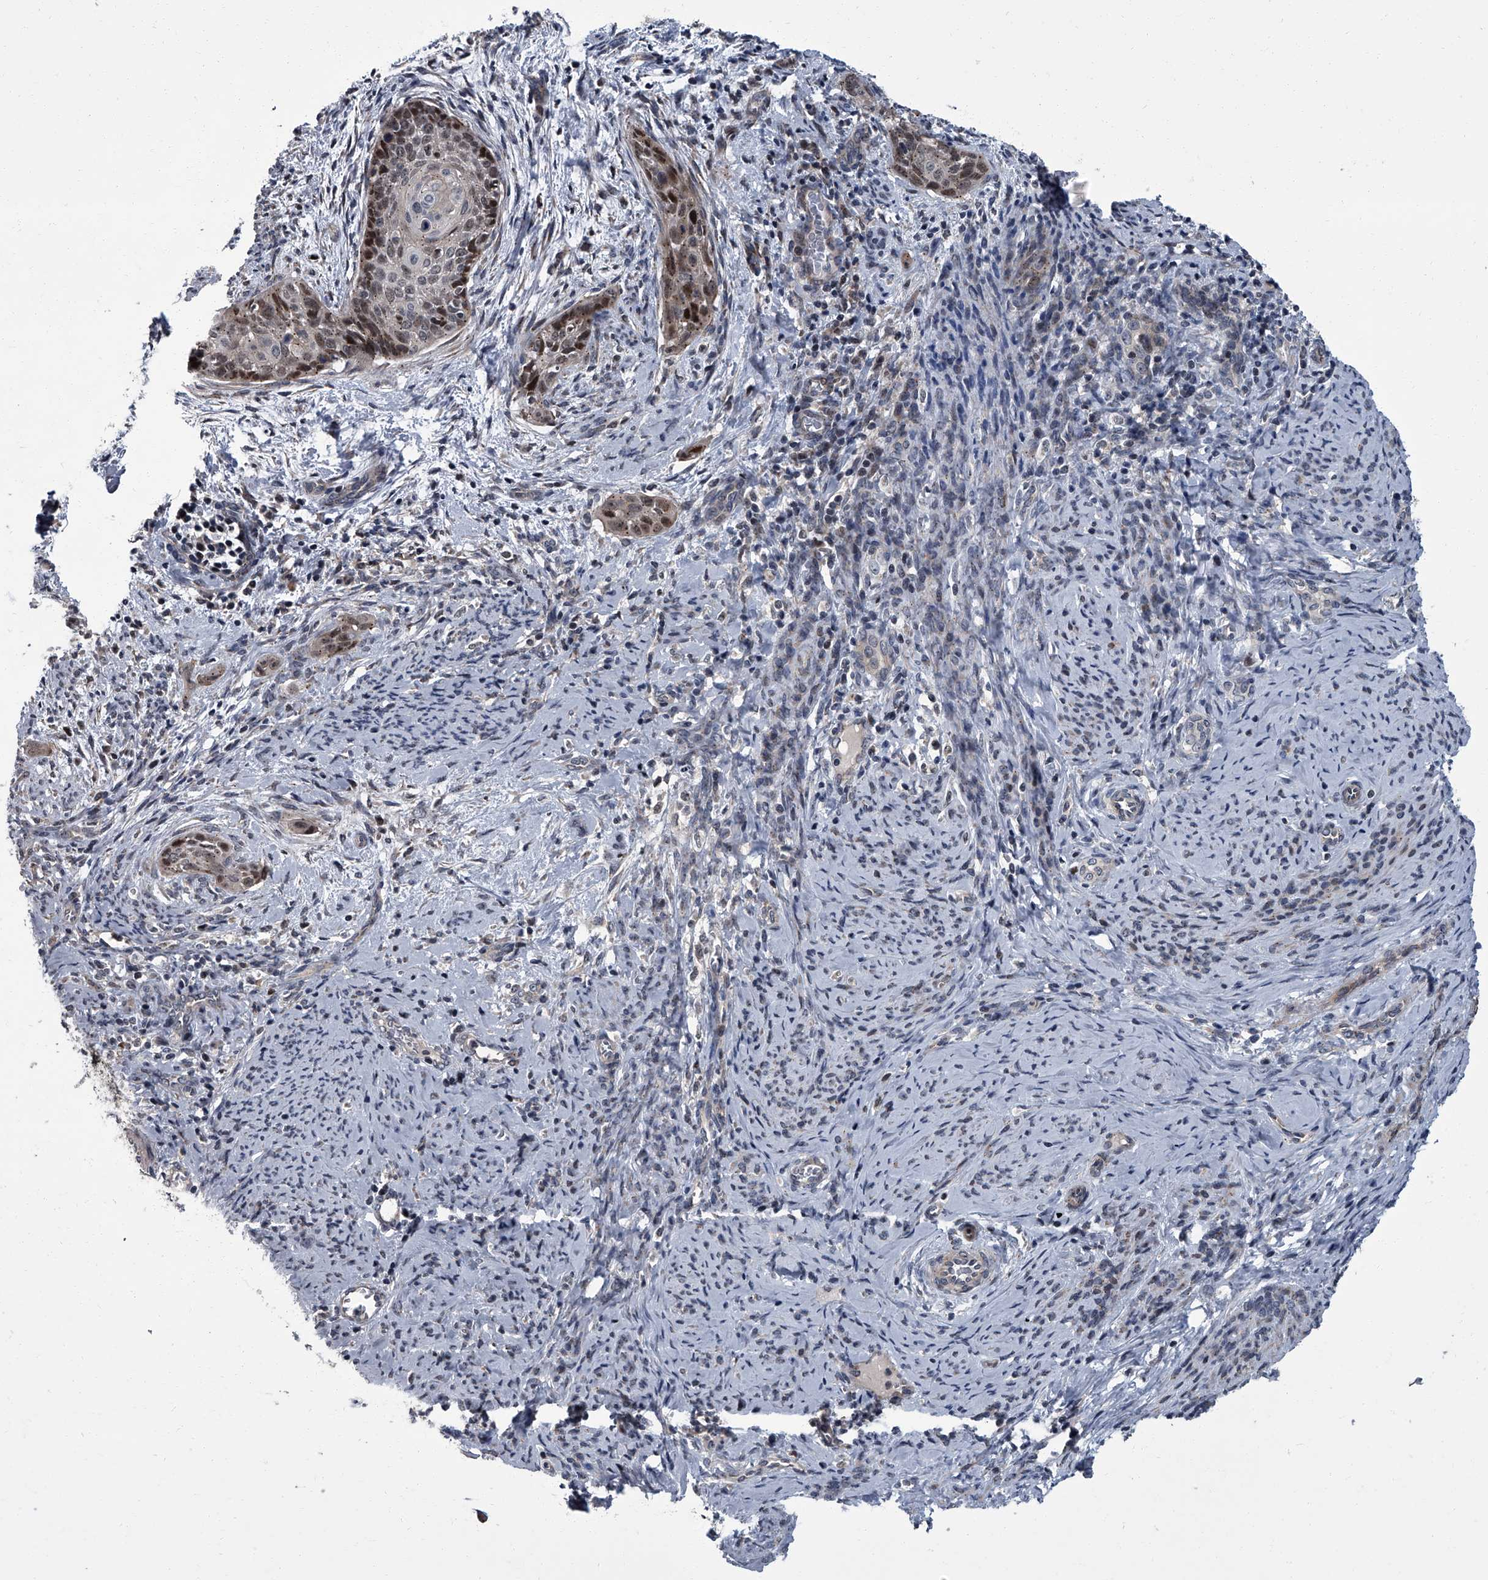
{"staining": {"intensity": "moderate", "quantity": "25%-75%", "location": "nuclear"}, "tissue": "cervical cancer", "cell_type": "Tumor cells", "image_type": "cancer", "snomed": [{"axis": "morphology", "description": "Squamous cell carcinoma, NOS"}, {"axis": "topography", "description": "Cervix"}], "caption": "The image displays immunohistochemical staining of cervical squamous cell carcinoma. There is moderate nuclear positivity is seen in about 25%-75% of tumor cells.", "gene": "ZNF274", "patient": {"sex": "female", "age": 33}}